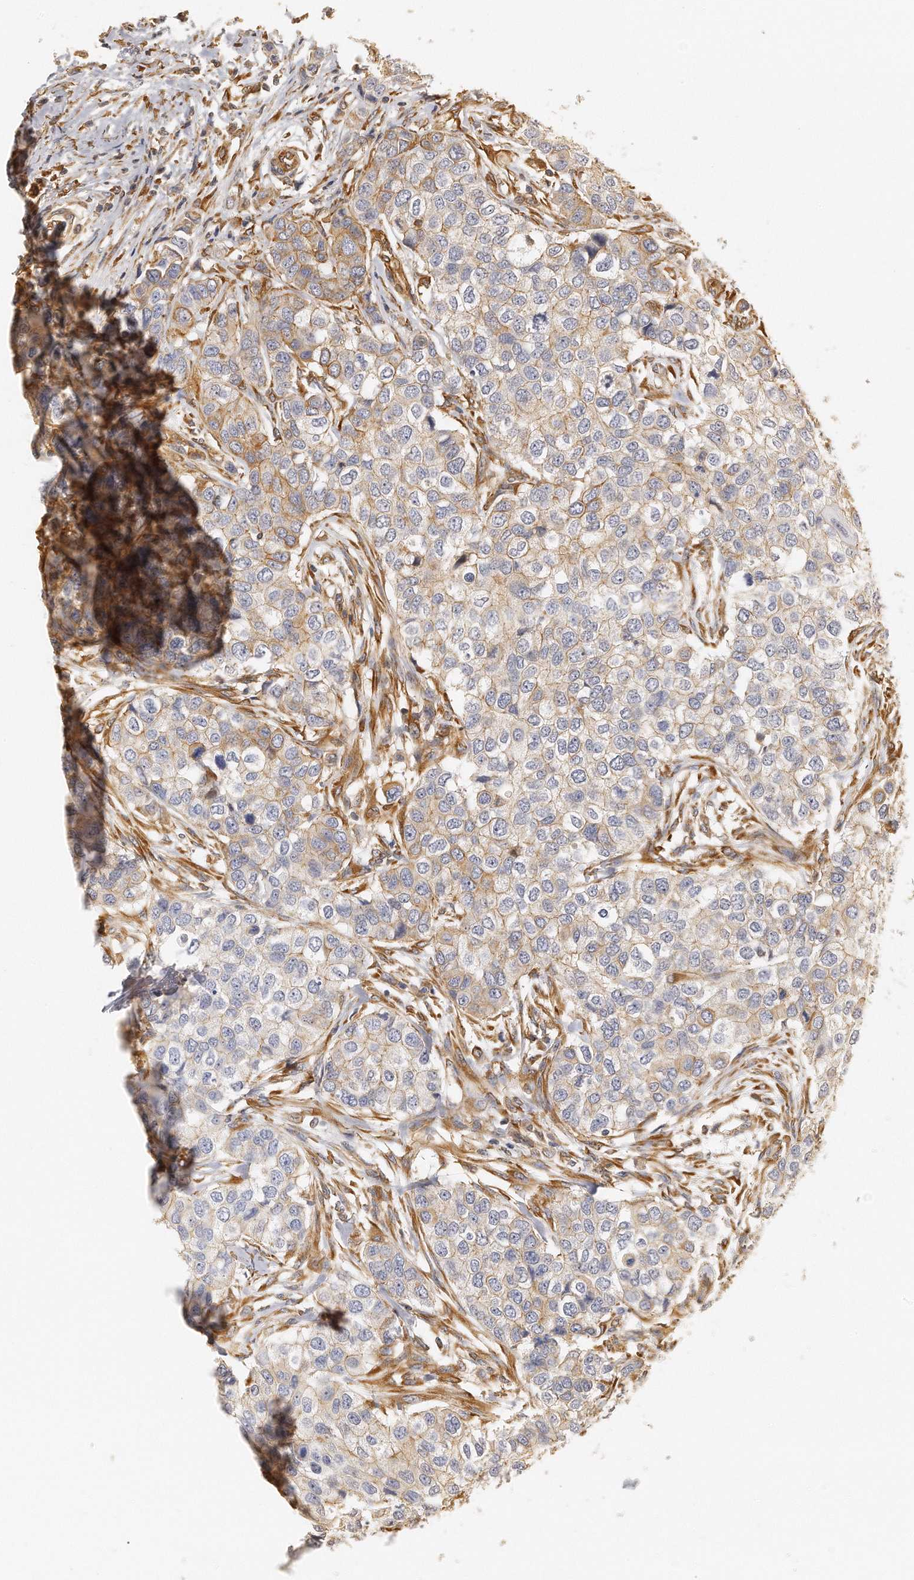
{"staining": {"intensity": "moderate", "quantity": "25%-75%", "location": "cytoplasmic/membranous"}, "tissue": "breast cancer", "cell_type": "Tumor cells", "image_type": "cancer", "snomed": [{"axis": "morphology", "description": "Normal tissue, NOS"}, {"axis": "morphology", "description": "Duct carcinoma"}, {"axis": "topography", "description": "Breast"}], "caption": "Immunohistochemical staining of breast cancer (invasive ductal carcinoma) exhibits medium levels of moderate cytoplasmic/membranous protein expression in approximately 25%-75% of tumor cells.", "gene": "CHST7", "patient": {"sex": "female", "age": 49}}